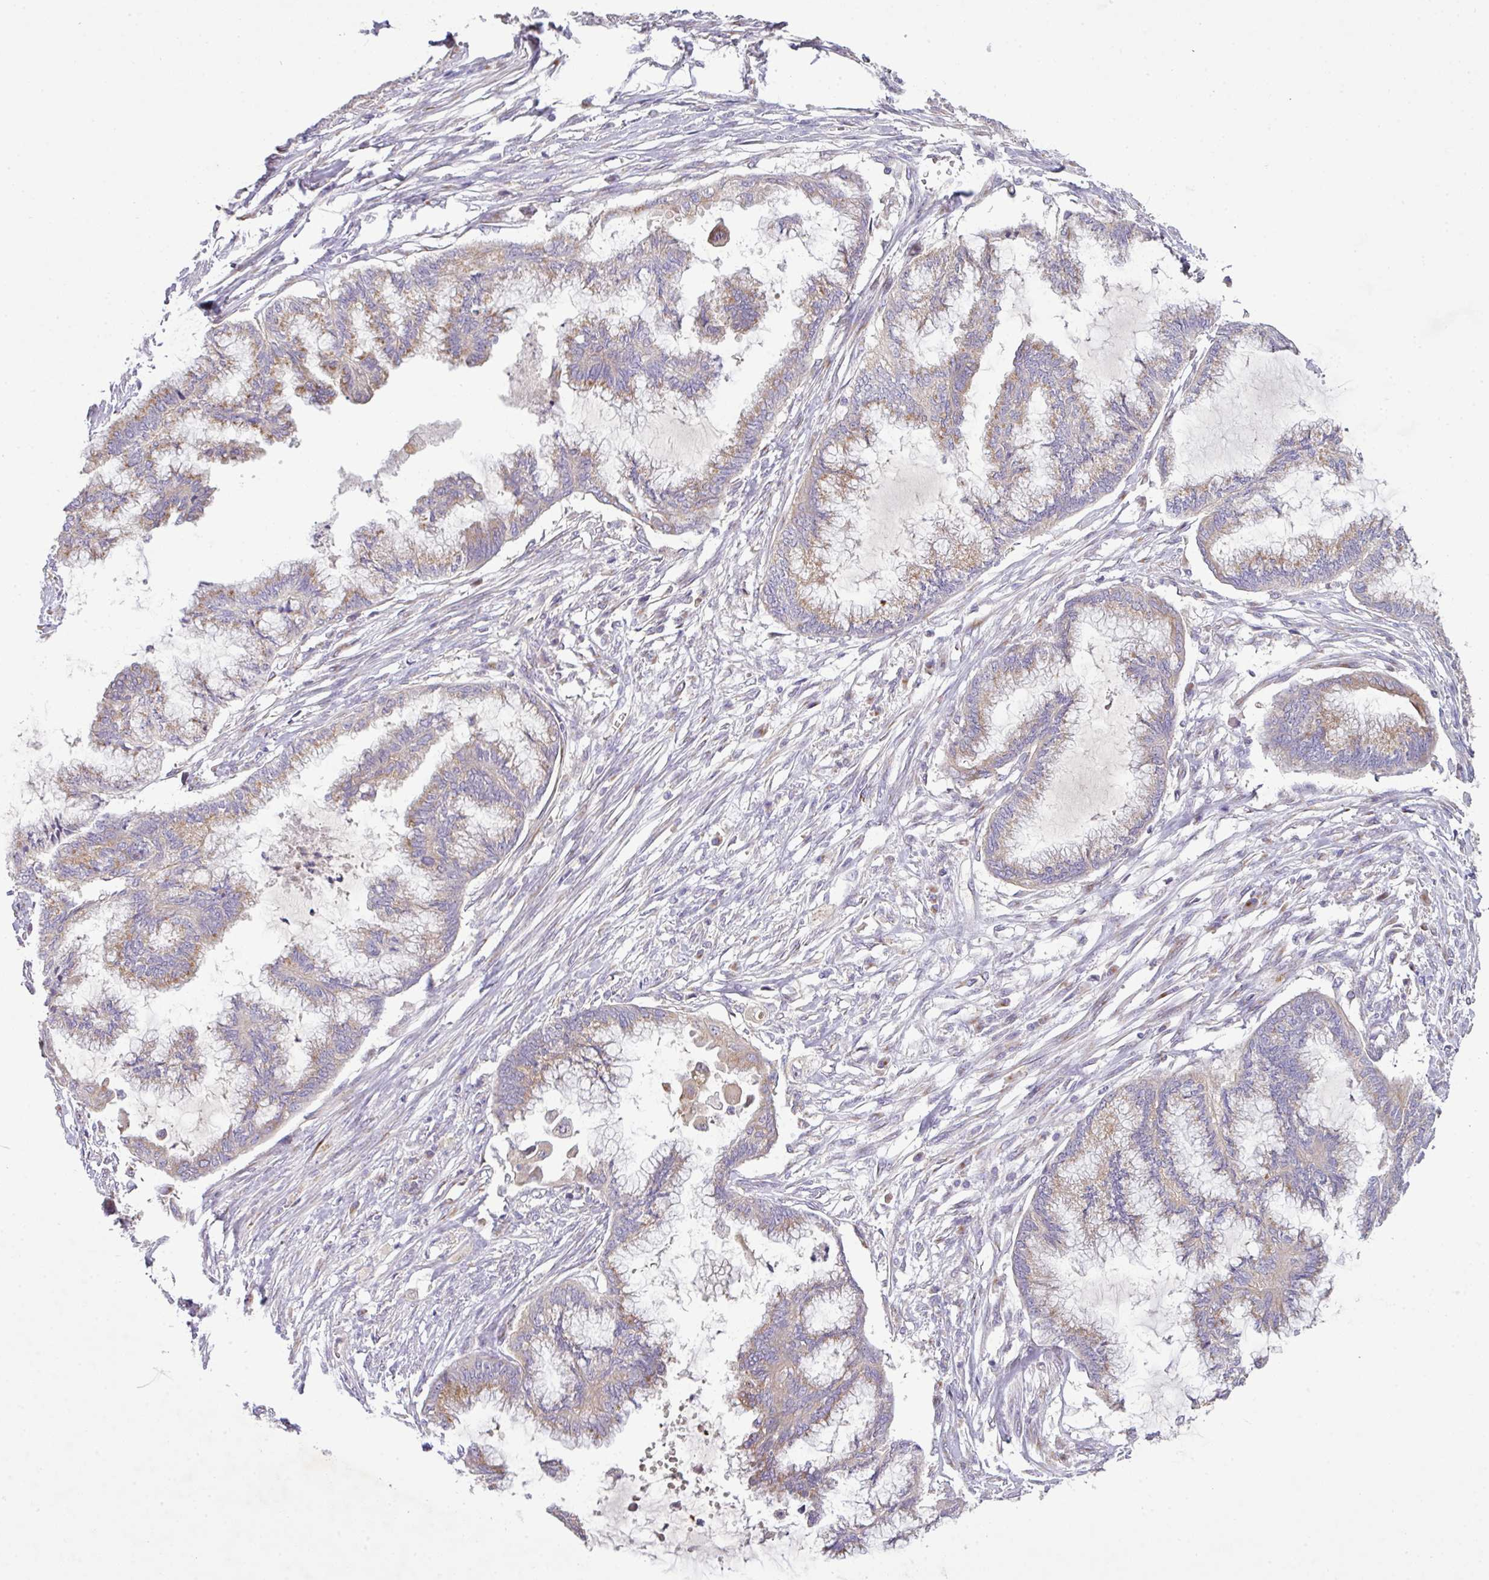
{"staining": {"intensity": "moderate", "quantity": "25%-75%", "location": "cytoplasmic/membranous"}, "tissue": "endometrial cancer", "cell_type": "Tumor cells", "image_type": "cancer", "snomed": [{"axis": "morphology", "description": "Adenocarcinoma, NOS"}, {"axis": "topography", "description": "Endometrium"}], "caption": "Immunohistochemistry (IHC) (DAB (3,3'-diaminobenzidine)) staining of human endometrial cancer (adenocarcinoma) reveals moderate cytoplasmic/membranous protein positivity in about 25%-75% of tumor cells.", "gene": "VTI1A", "patient": {"sex": "female", "age": 86}}